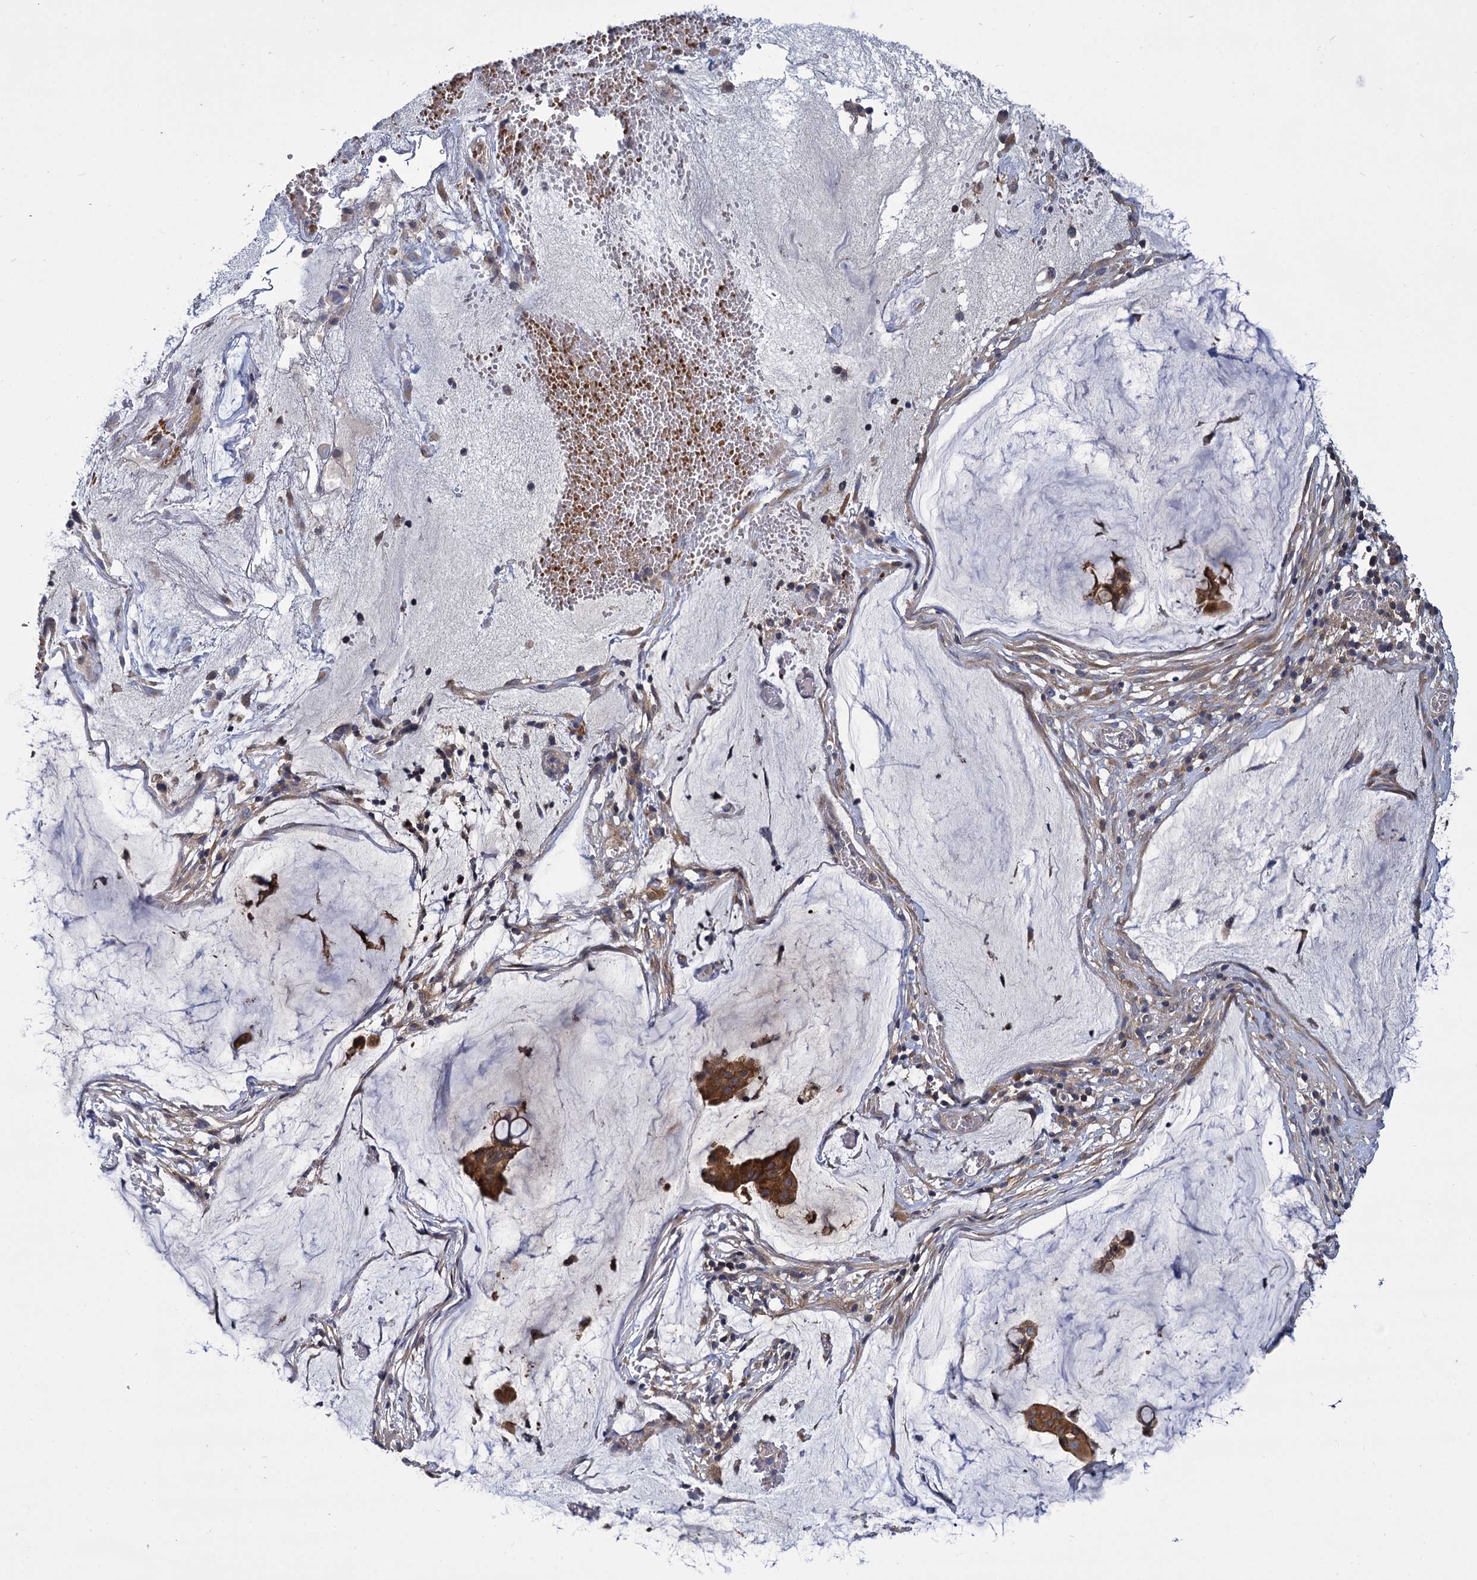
{"staining": {"intensity": "strong", "quantity": ">75%", "location": "cytoplasmic/membranous"}, "tissue": "ovarian cancer", "cell_type": "Tumor cells", "image_type": "cancer", "snomed": [{"axis": "morphology", "description": "Cystadenocarcinoma, mucinous, NOS"}, {"axis": "topography", "description": "Ovary"}], "caption": "This image demonstrates ovarian mucinous cystadenocarcinoma stained with immunohistochemistry to label a protein in brown. The cytoplasmic/membranous of tumor cells show strong positivity for the protein. Nuclei are counter-stained blue.", "gene": "GCLC", "patient": {"sex": "female", "age": 73}}